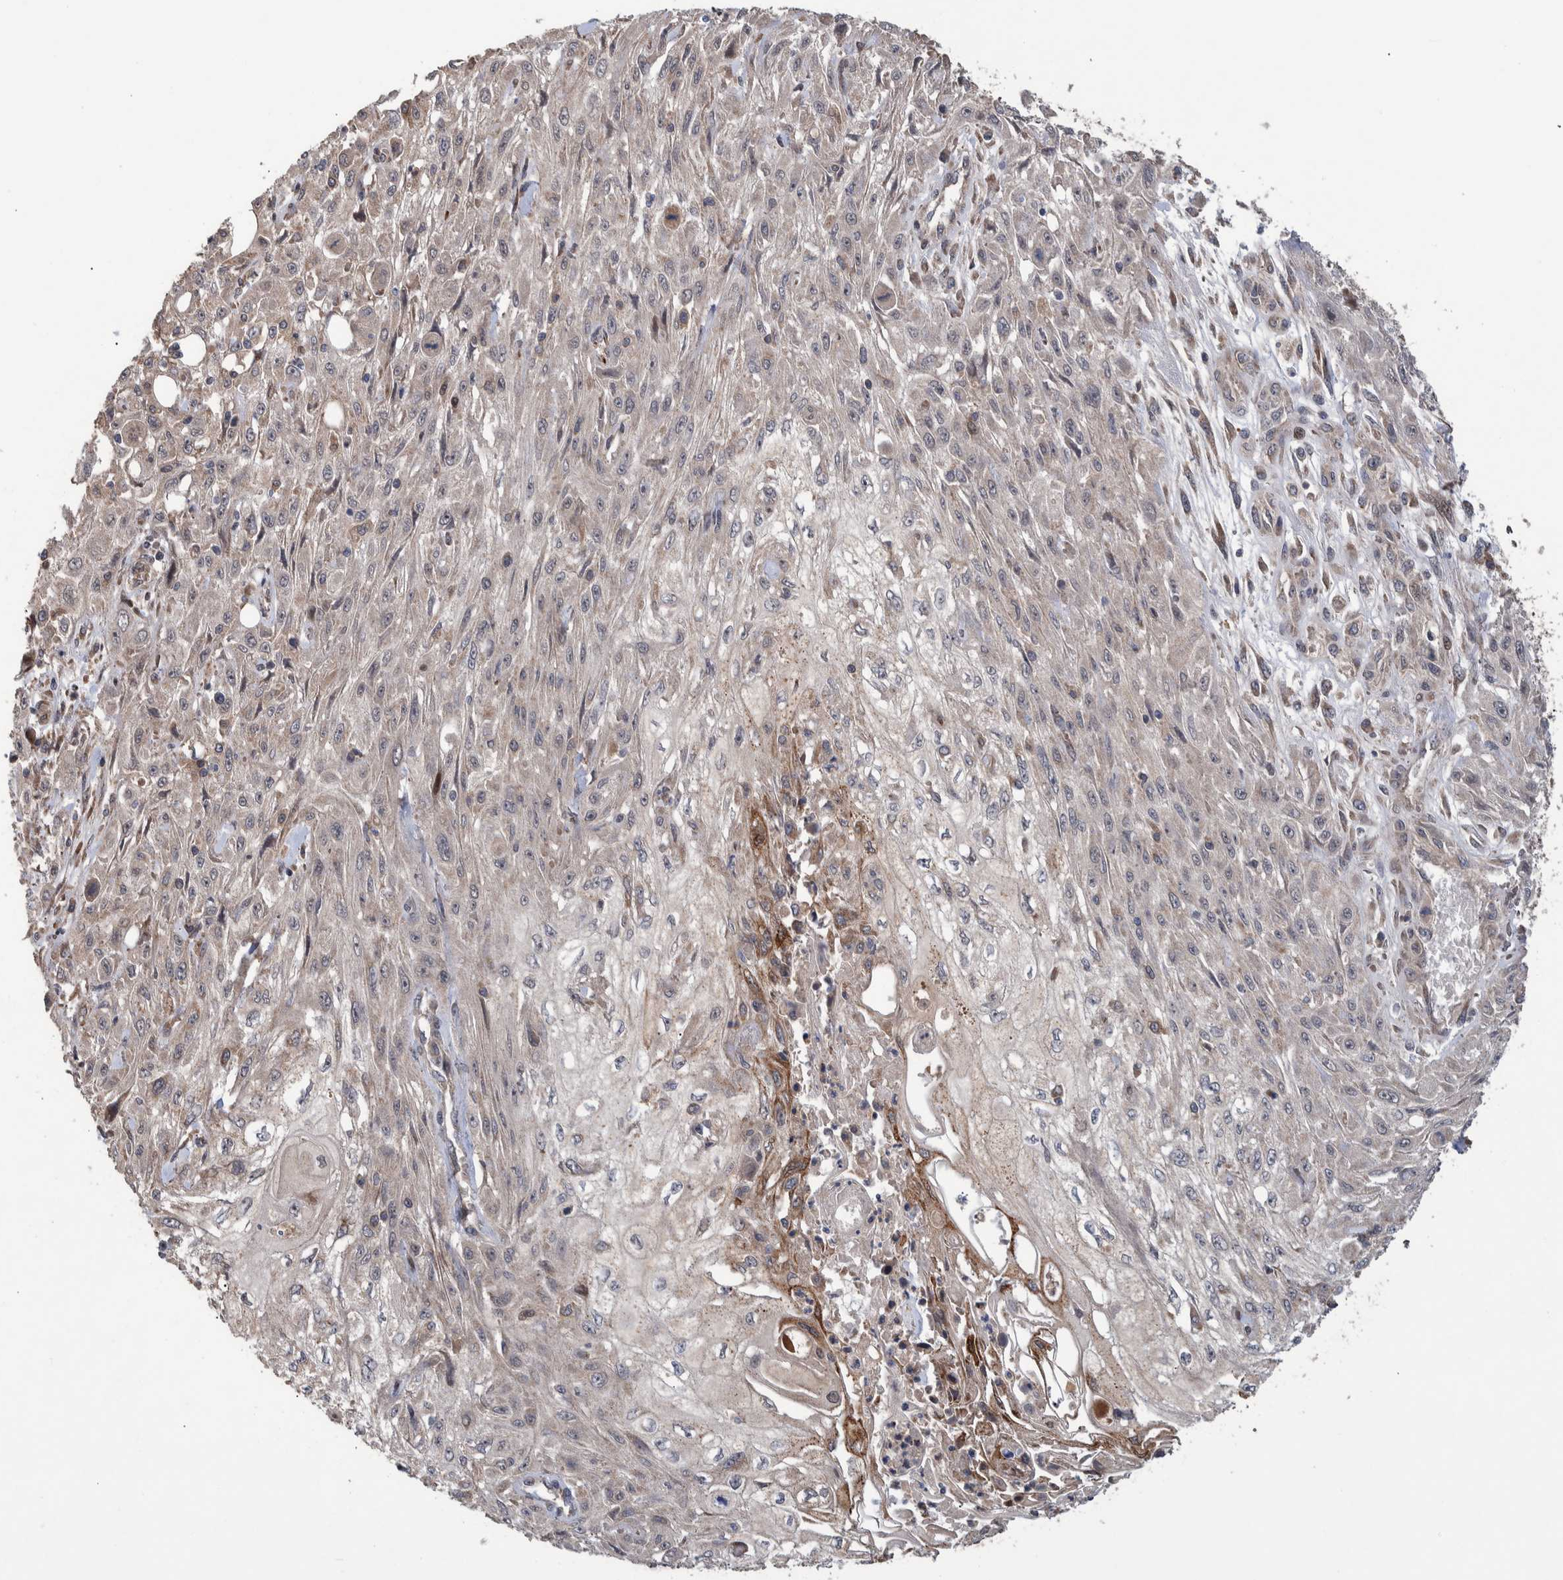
{"staining": {"intensity": "moderate", "quantity": "<25%", "location": "cytoplasmic/membranous"}, "tissue": "skin cancer", "cell_type": "Tumor cells", "image_type": "cancer", "snomed": [{"axis": "morphology", "description": "Squamous cell carcinoma, NOS"}, {"axis": "morphology", "description": "Squamous cell carcinoma, metastatic, NOS"}, {"axis": "topography", "description": "Skin"}, {"axis": "topography", "description": "Lymph node"}], "caption": "Skin cancer stained with immunohistochemistry (IHC) demonstrates moderate cytoplasmic/membranous expression in approximately <25% of tumor cells.", "gene": "B3GNTL1", "patient": {"sex": "male", "age": 75}}